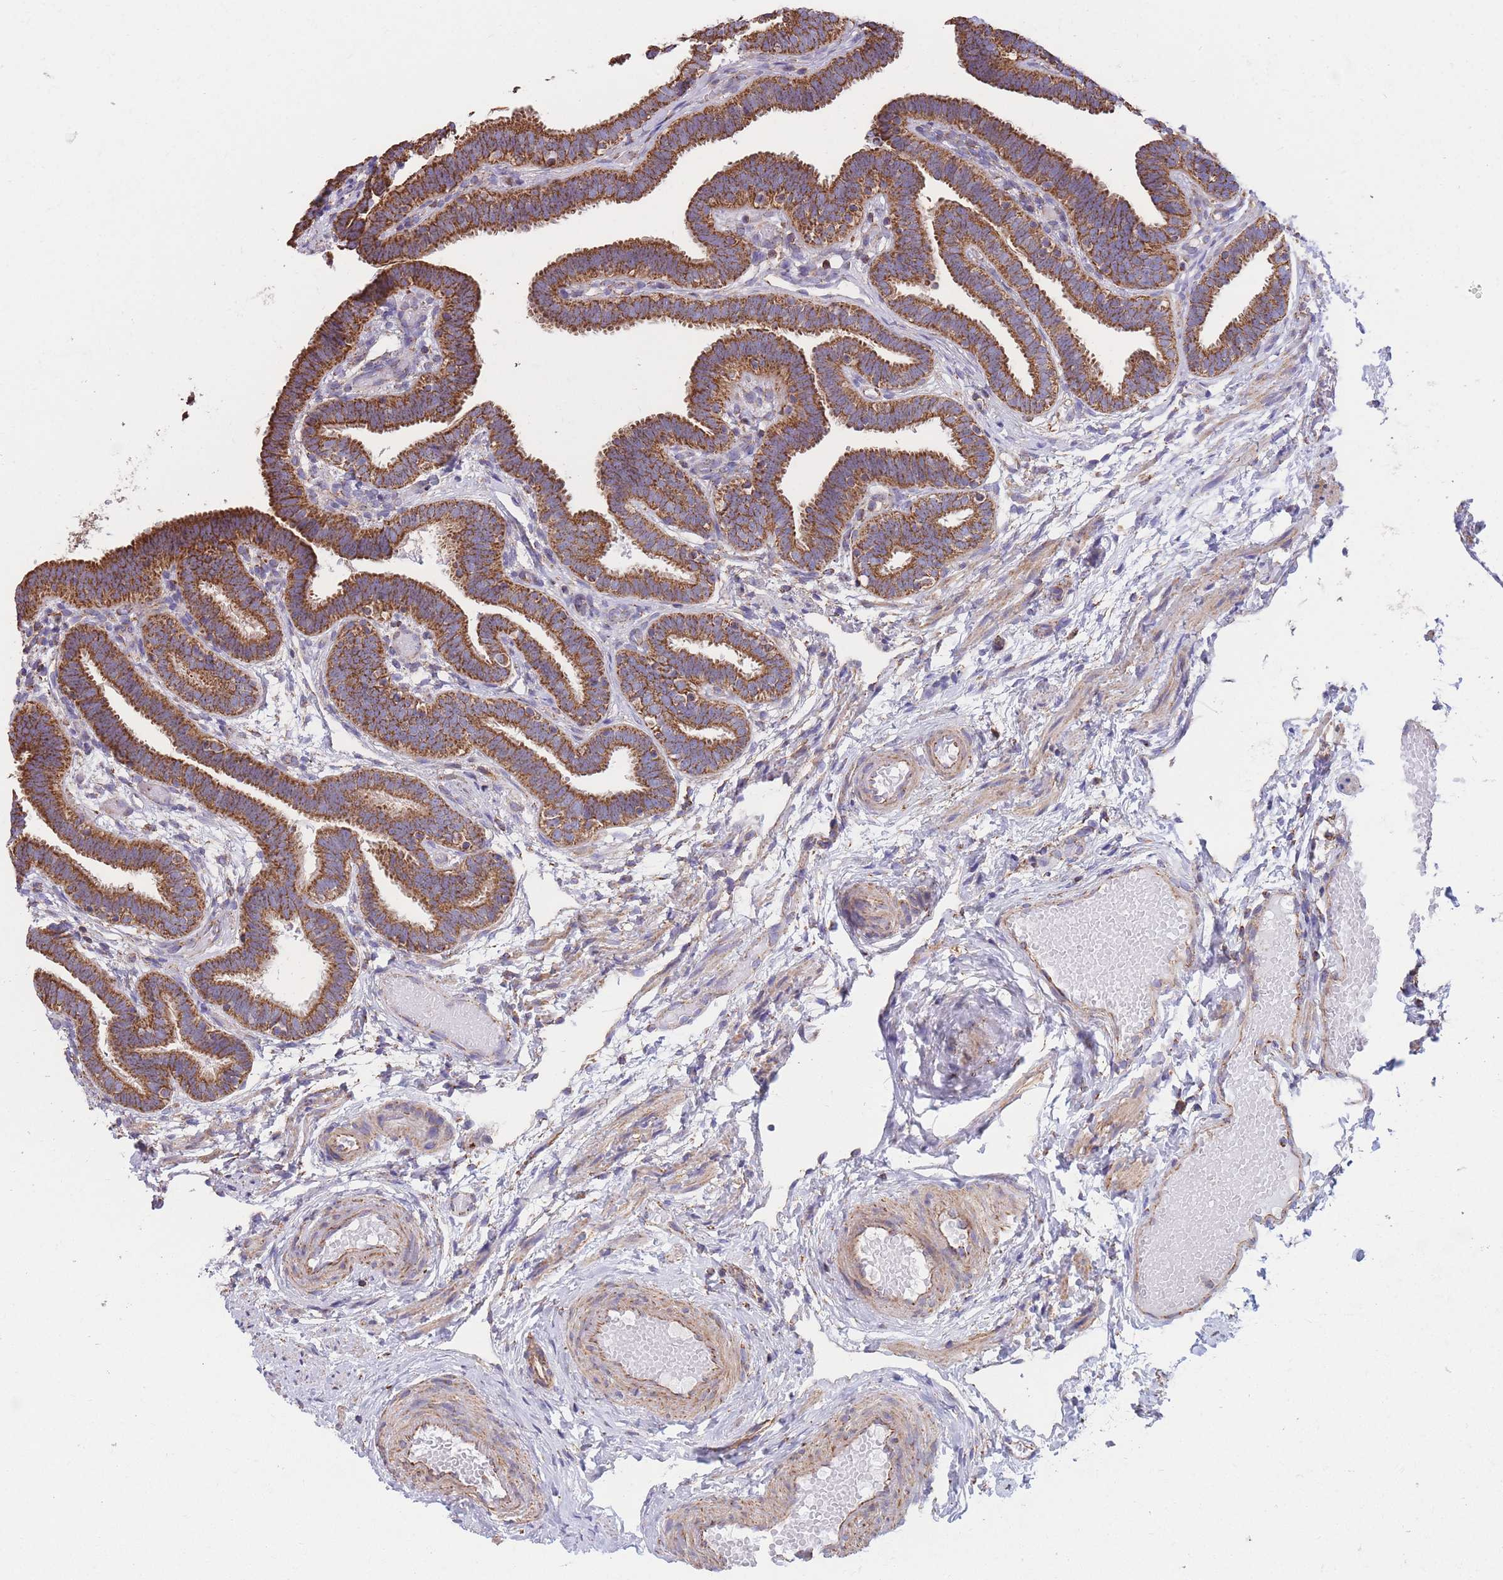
{"staining": {"intensity": "strong", "quantity": ">75%", "location": "cytoplasmic/membranous"}, "tissue": "fallopian tube", "cell_type": "Glandular cells", "image_type": "normal", "snomed": [{"axis": "morphology", "description": "Normal tissue, NOS"}, {"axis": "topography", "description": "Fallopian tube"}], "caption": "A high-resolution photomicrograph shows IHC staining of normal fallopian tube, which exhibits strong cytoplasmic/membranous positivity in approximately >75% of glandular cells.", "gene": "FKBP8", "patient": {"sex": "female", "age": 37}}